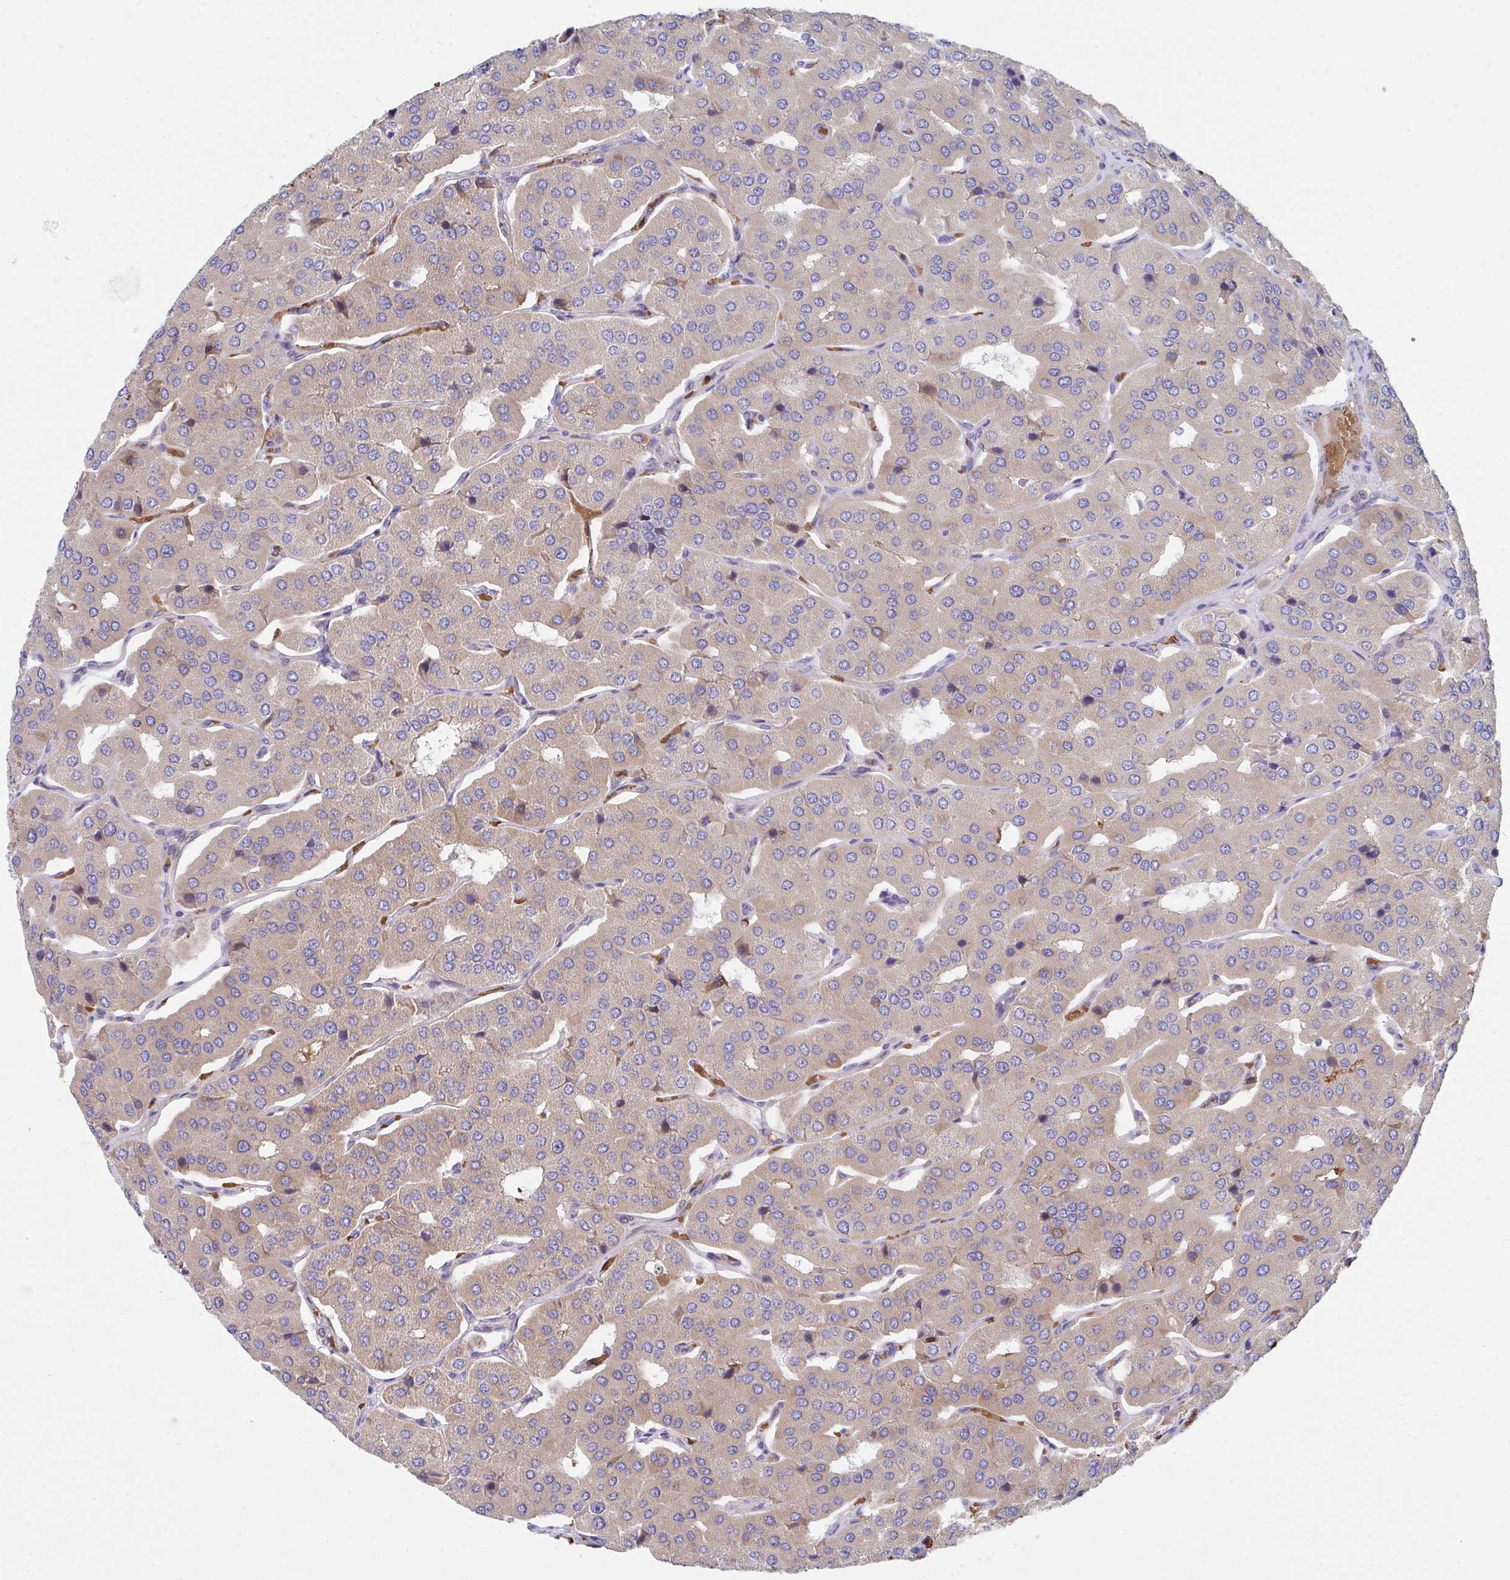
{"staining": {"intensity": "weak", "quantity": ">75%", "location": "cytoplasmic/membranous"}, "tissue": "parathyroid gland", "cell_type": "Glandular cells", "image_type": "normal", "snomed": [{"axis": "morphology", "description": "Normal tissue, NOS"}, {"axis": "morphology", "description": "Adenoma, NOS"}, {"axis": "topography", "description": "Parathyroid gland"}], "caption": "This micrograph shows immunohistochemistry staining of unremarkable human parathyroid gland, with low weak cytoplasmic/membranous positivity in about >75% of glandular cells.", "gene": "MROH2B", "patient": {"sex": "female", "age": 86}}